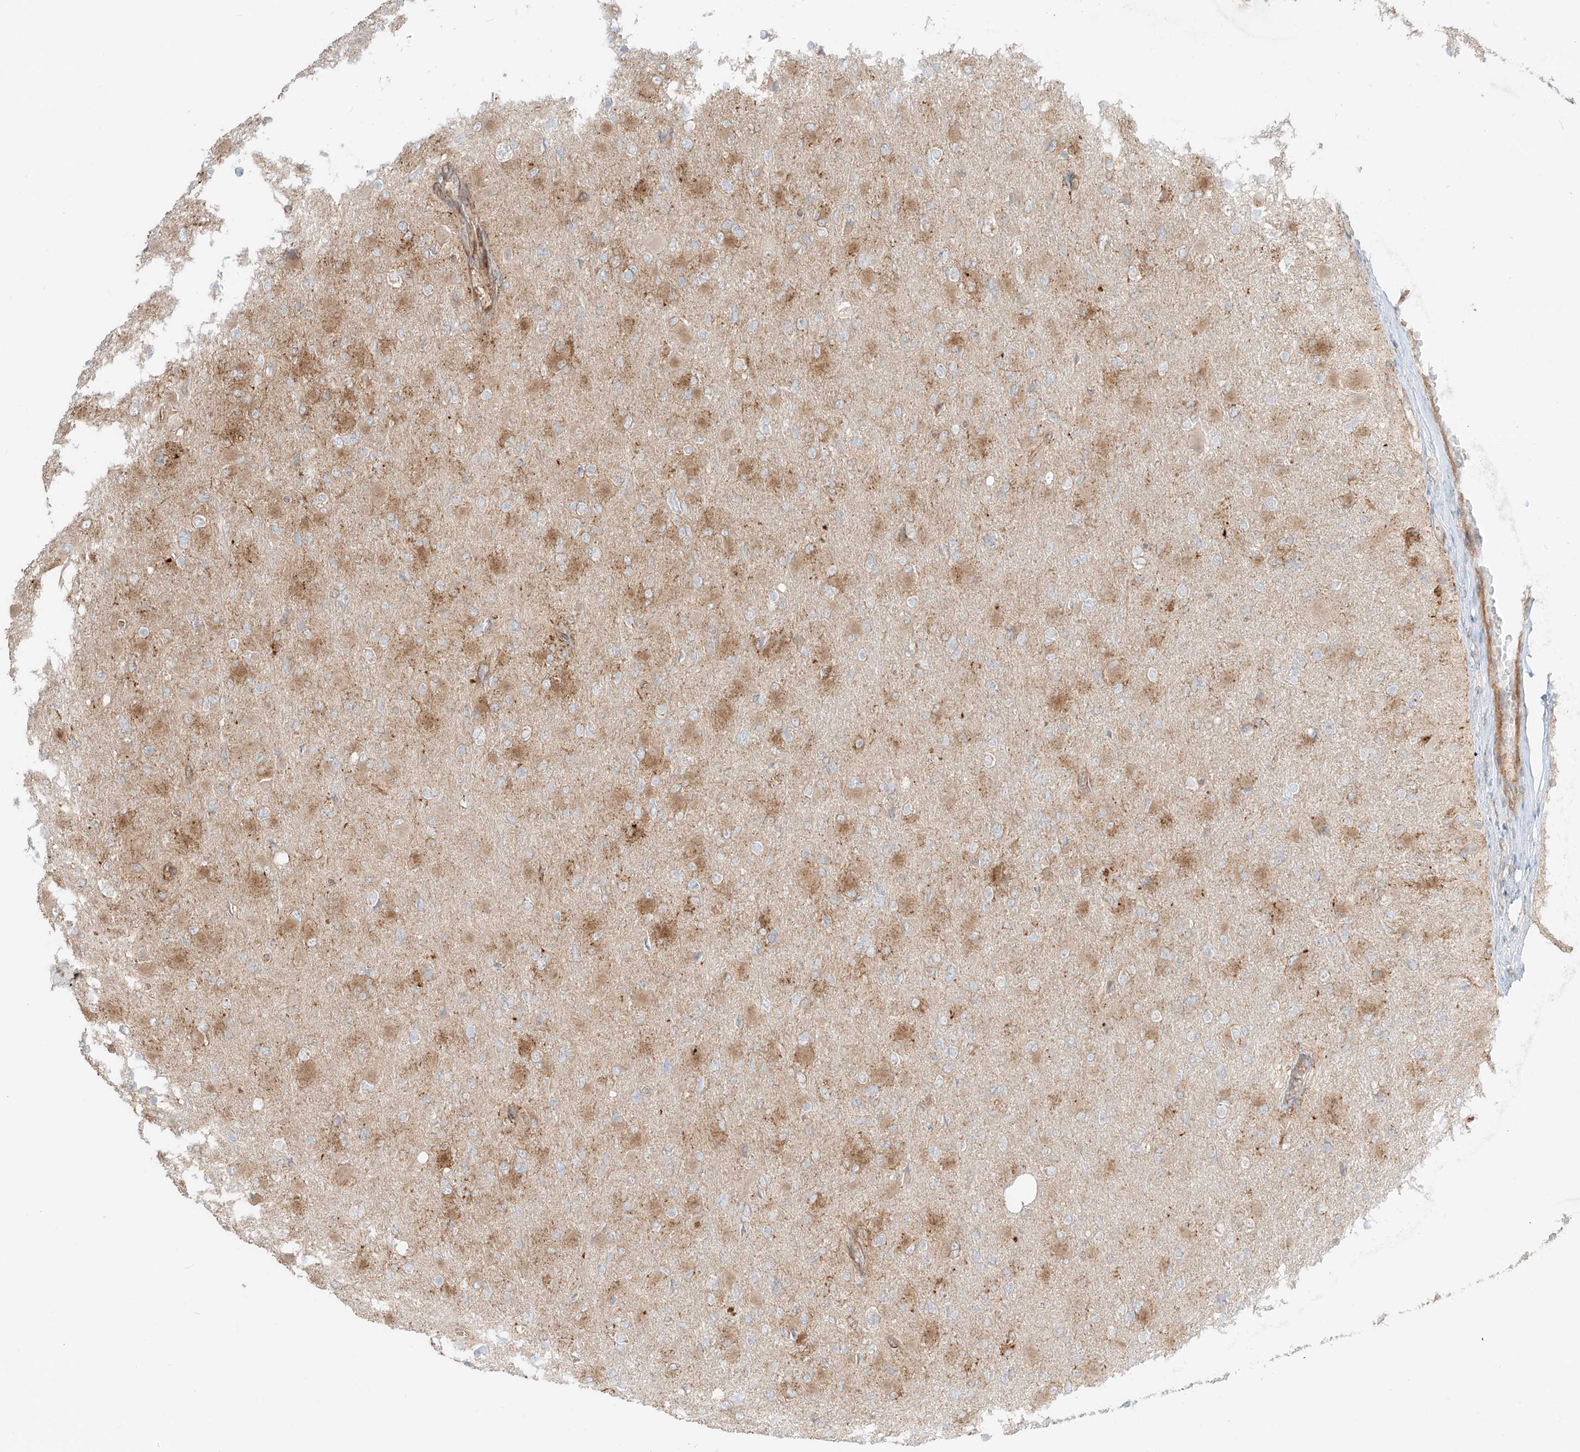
{"staining": {"intensity": "moderate", "quantity": "<25%", "location": "cytoplasmic/membranous"}, "tissue": "glioma", "cell_type": "Tumor cells", "image_type": "cancer", "snomed": [{"axis": "morphology", "description": "Glioma, malignant, High grade"}, {"axis": "topography", "description": "Cerebral cortex"}], "caption": "Brown immunohistochemical staining in human glioma reveals moderate cytoplasmic/membranous positivity in approximately <25% of tumor cells.", "gene": "CCDC115", "patient": {"sex": "female", "age": 36}}